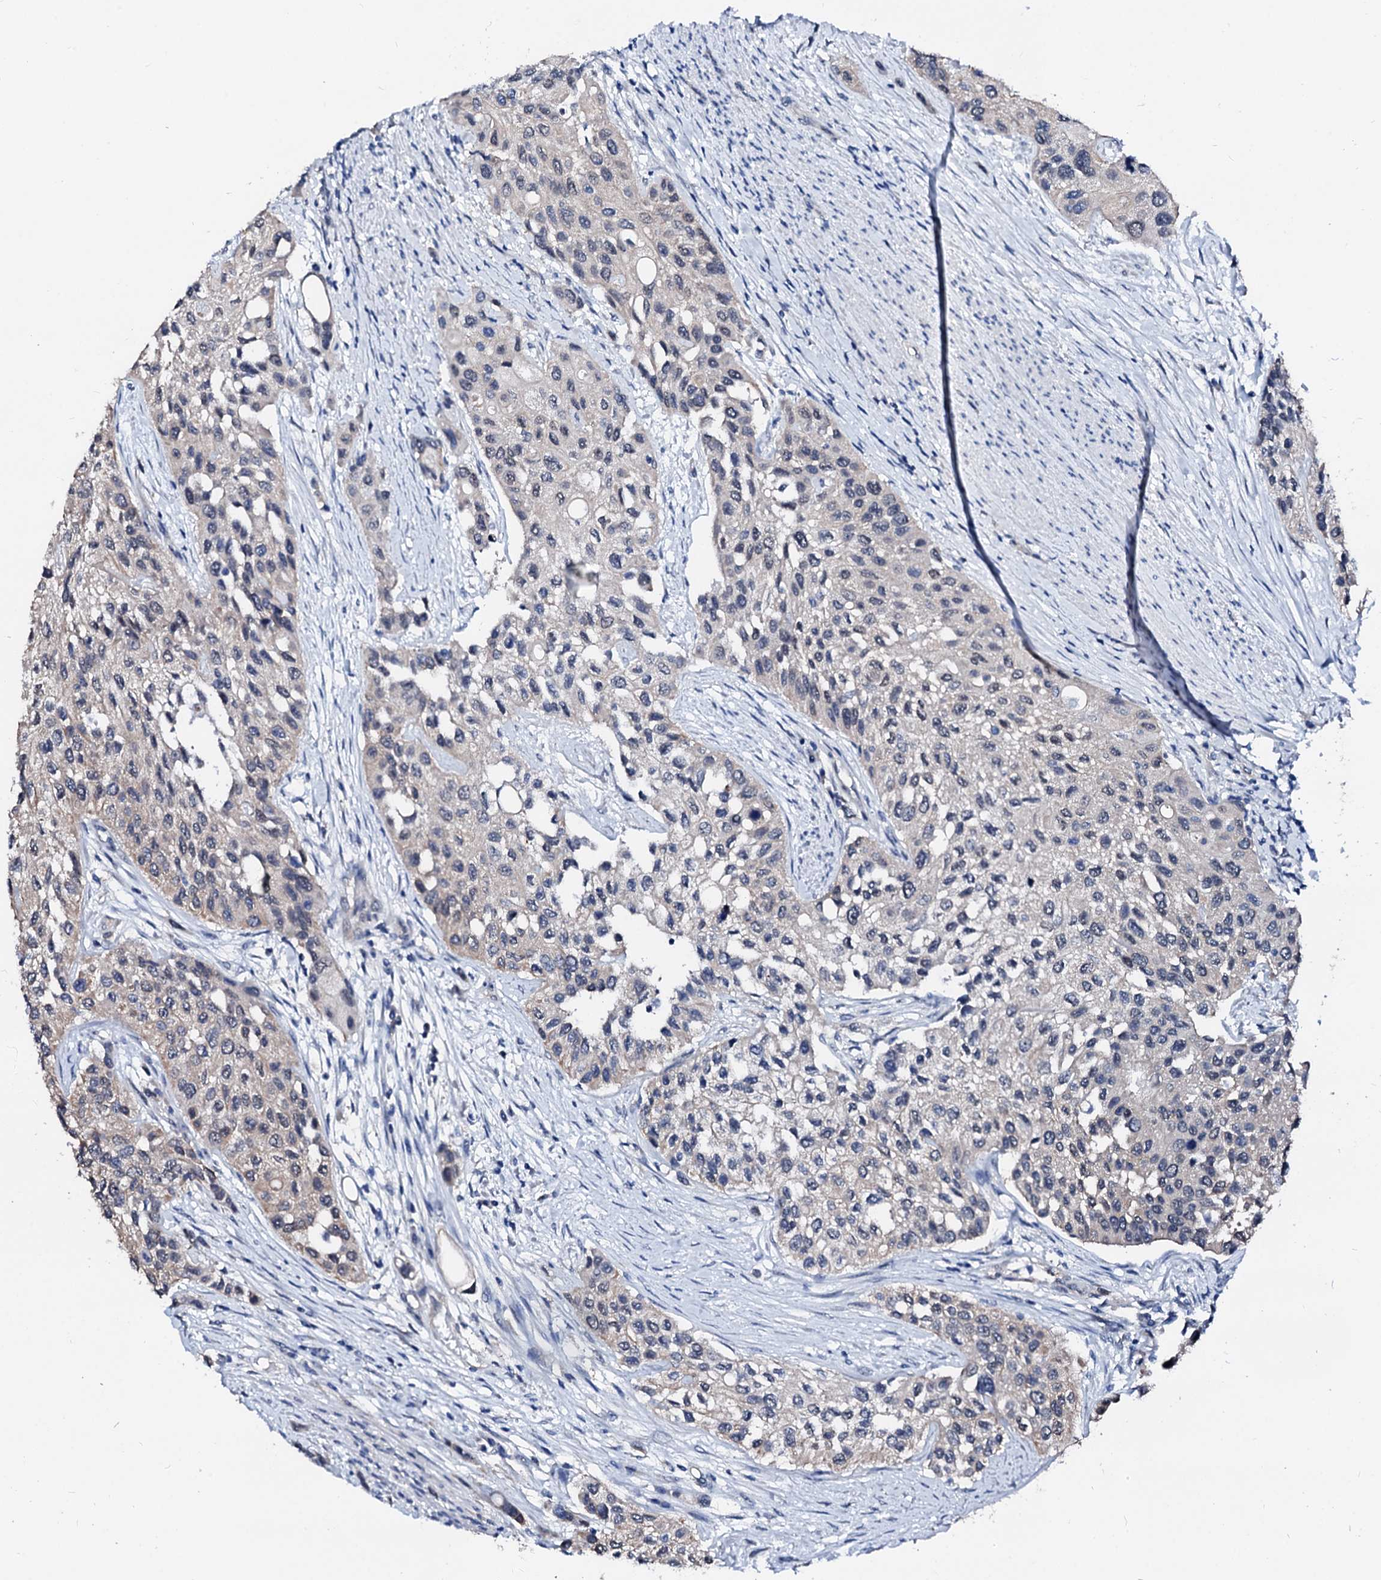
{"staining": {"intensity": "weak", "quantity": "<25%", "location": "cytoplasmic/membranous,nuclear"}, "tissue": "urothelial cancer", "cell_type": "Tumor cells", "image_type": "cancer", "snomed": [{"axis": "morphology", "description": "Normal tissue, NOS"}, {"axis": "morphology", "description": "Urothelial carcinoma, High grade"}, {"axis": "topography", "description": "Vascular tissue"}, {"axis": "topography", "description": "Urinary bladder"}], "caption": "This is an immunohistochemistry photomicrograph of human high-grade urothelial carcinoma. There is no expression in tumor cells.", "gene": "CSN2", "patient": {"sex": "female", "age": 56}}